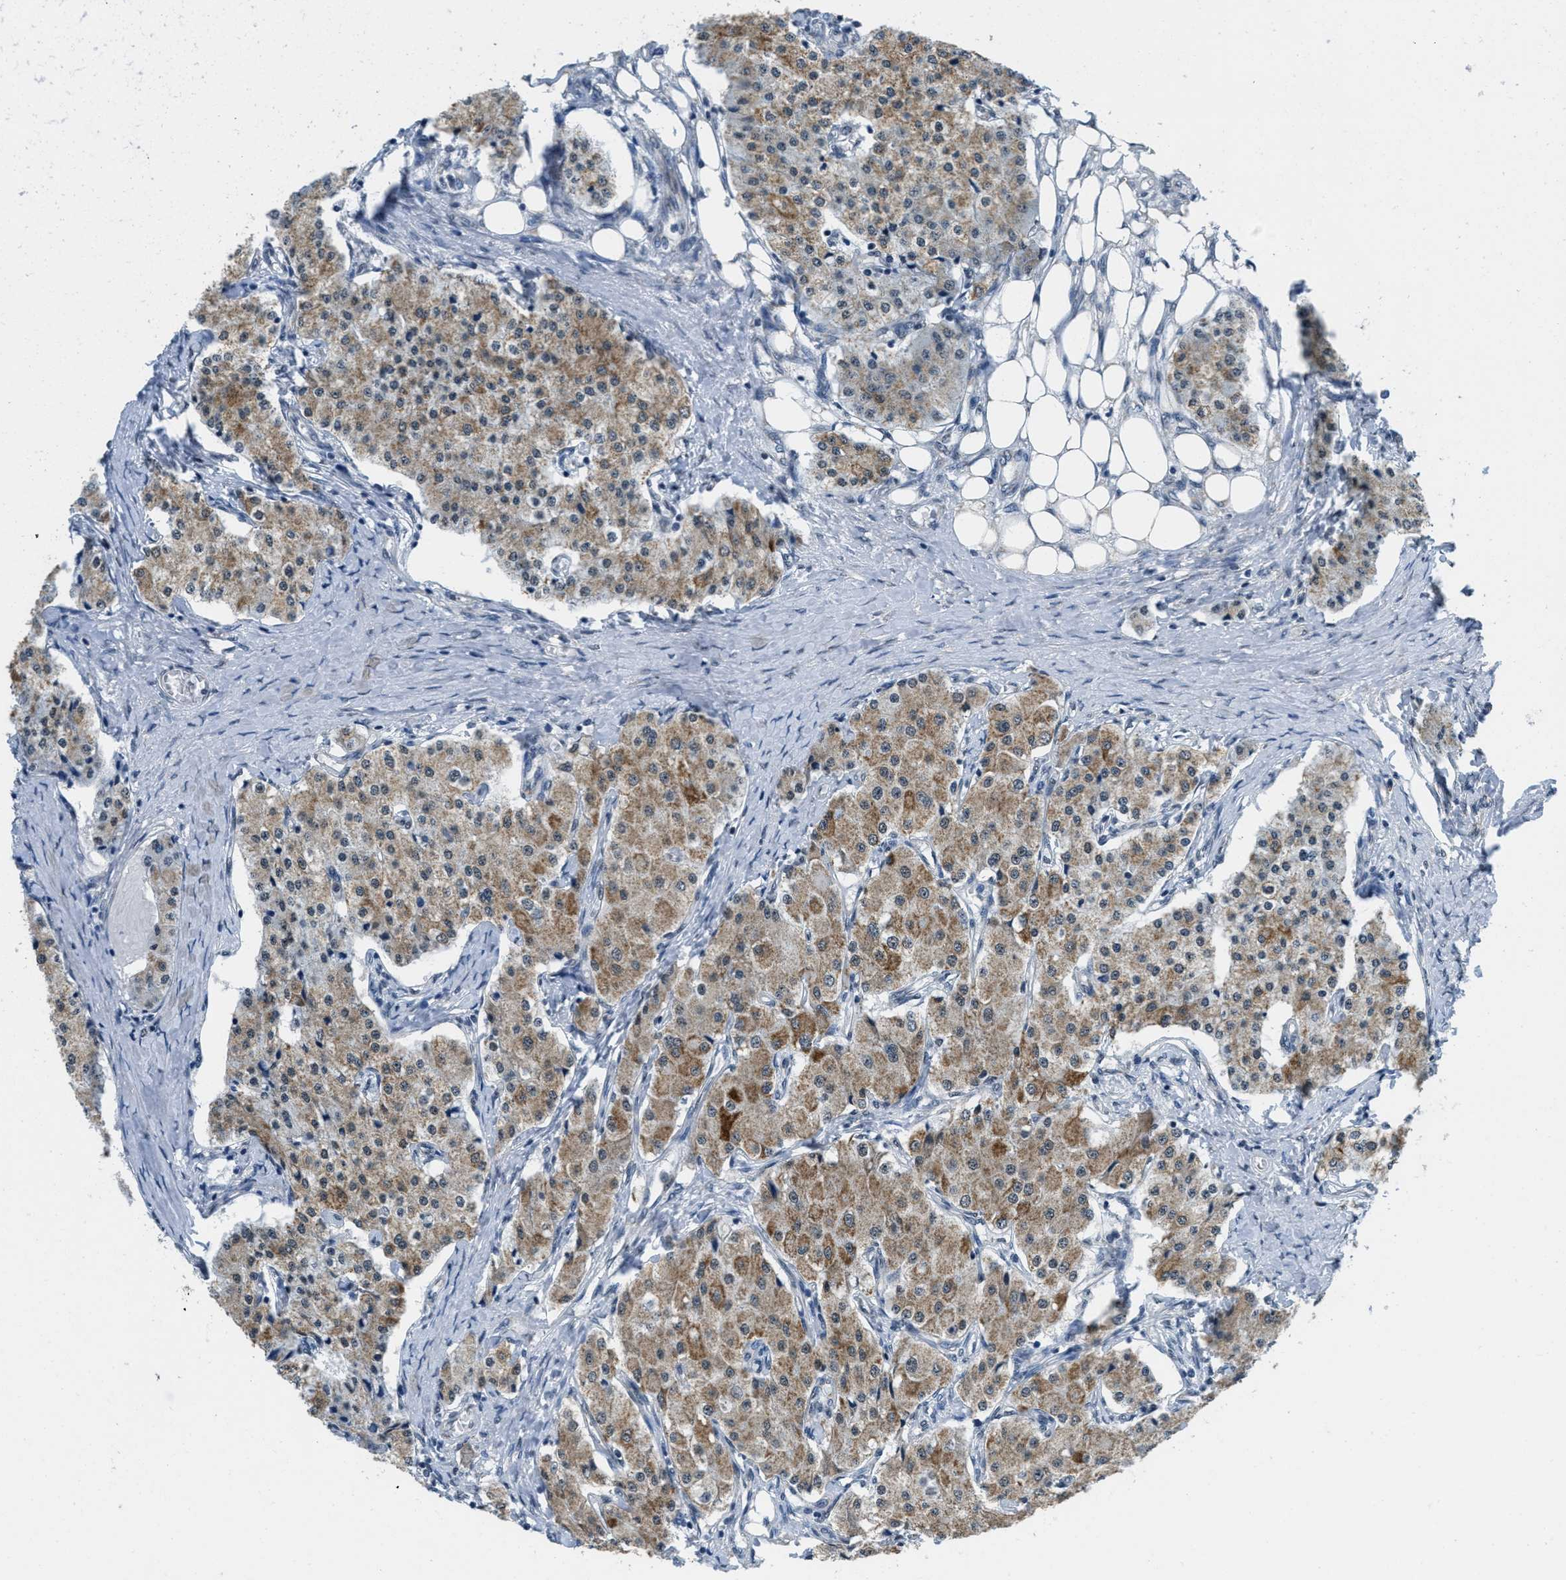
{"staining": {"intensity": "moderate", "quantity": ">75%", "location": "cytoplasmic/membranous"}, "tissue": "carcinoid", "cell_type": "Tumor cells", "image_type": "cancer", "snomed": [{"axis": "morphology", "description": "Carcinoid, malignant, NOS"}, {"axis": "topography", "description": "Colon"}], "caption": "This histopathology image demonstrates IHC staining of human carcinoid, with medium moderate cytoplasmic/membranous positivity in approximately >75% of tumor cells.", "gene": "TOMM70", "patient": {"sex": "female", "age": 52}}